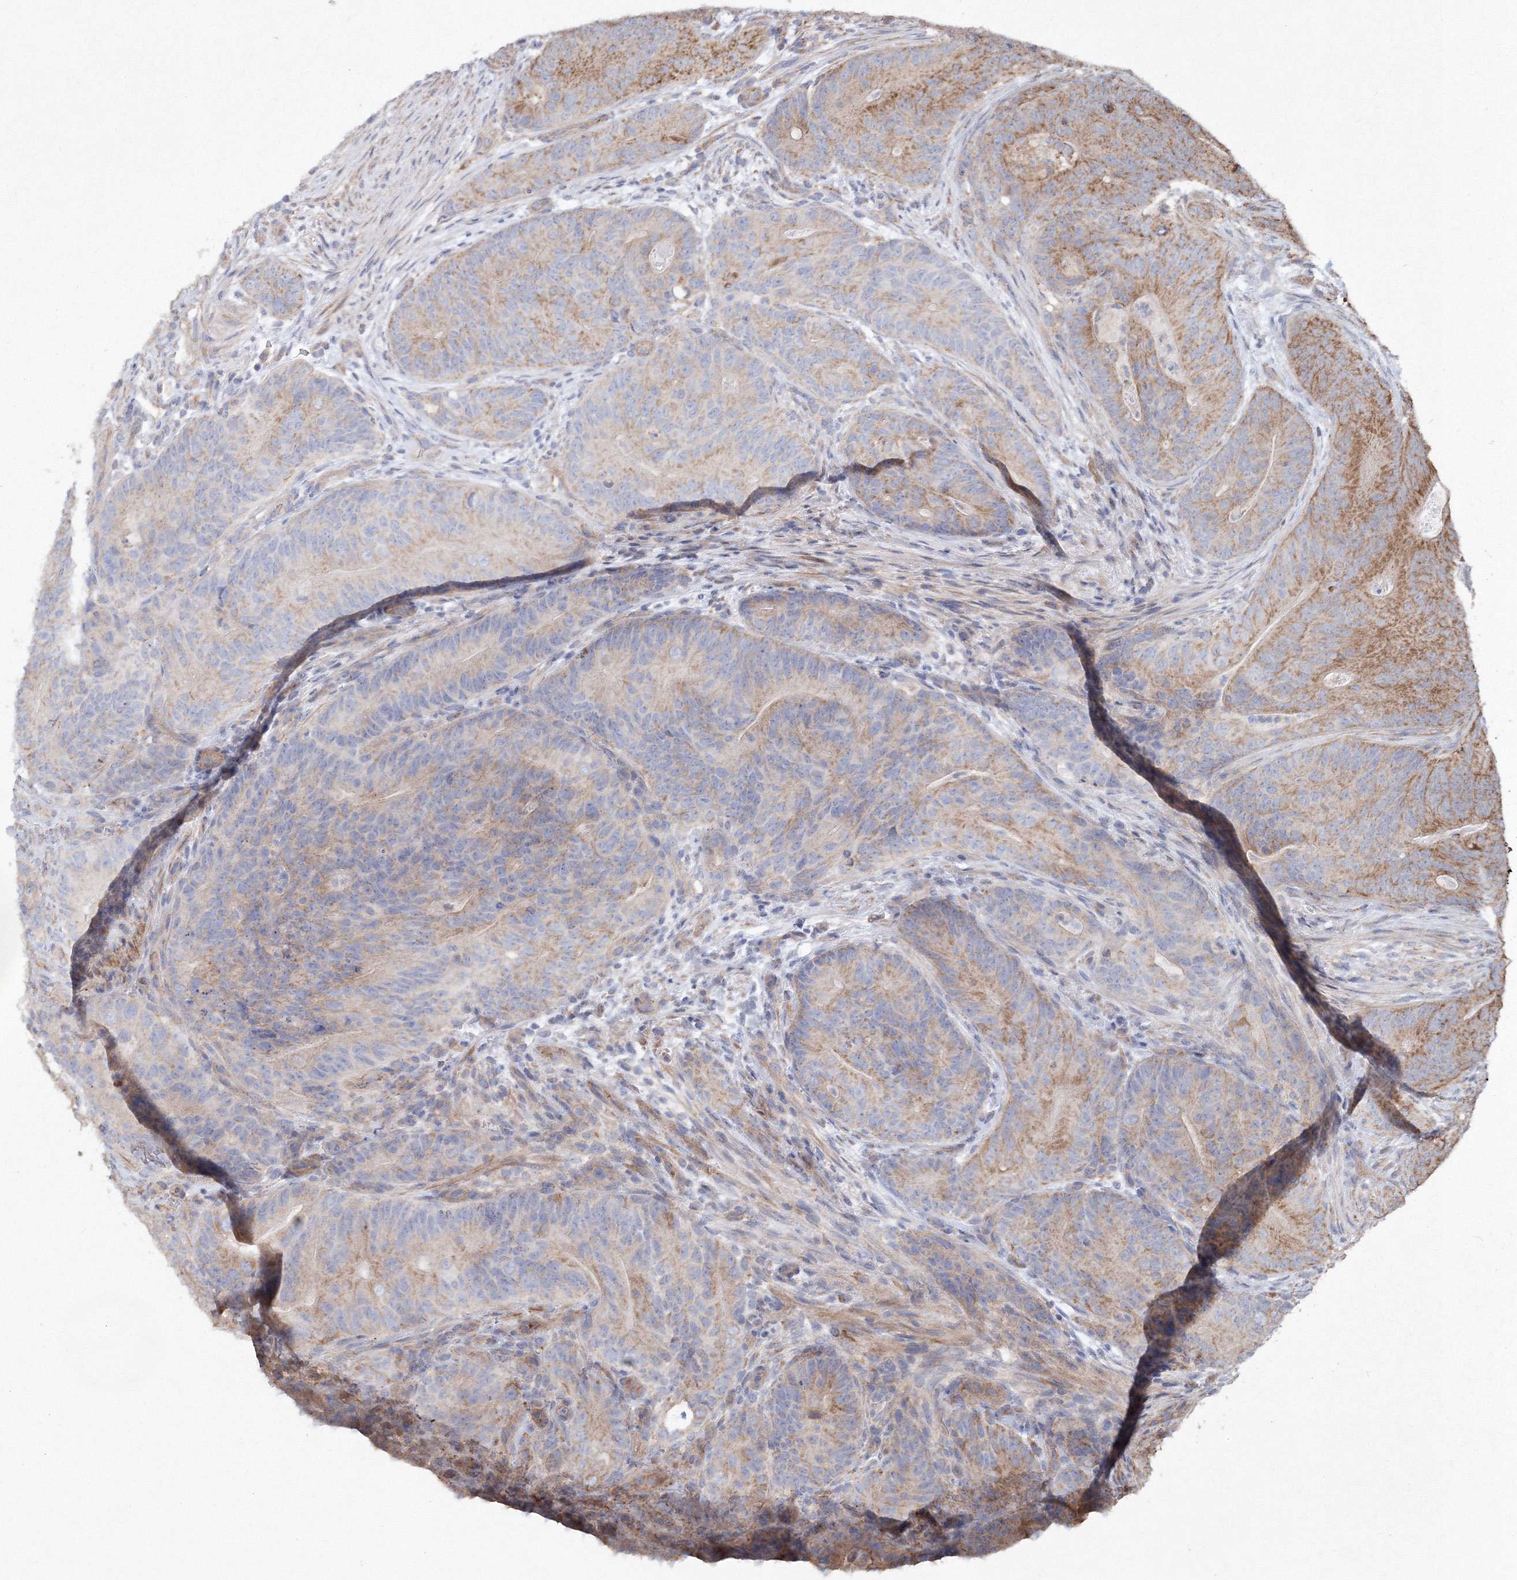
{"staining": {"intensity": "moderate", "quantity": "25%-75%", "location": "cytoplasmic/membranous"}, "tissue": "colorectal cancer", "cell_type": "Tumor cells", "image_type": "cancer", "snomed": [{"axis": "morphology", "description": "Normal tissue, NOS"}, {"axis": "topography", "description": "Colon"}], "caption": "DAB immunohistochemical staining of human colorectal cancer shows moderate cytoplasmic/membranous protein staining in approximately 25%-75% of tumor cells.", "gene": "TMEM139", "patient": {"sex": "female", "age": 82}}